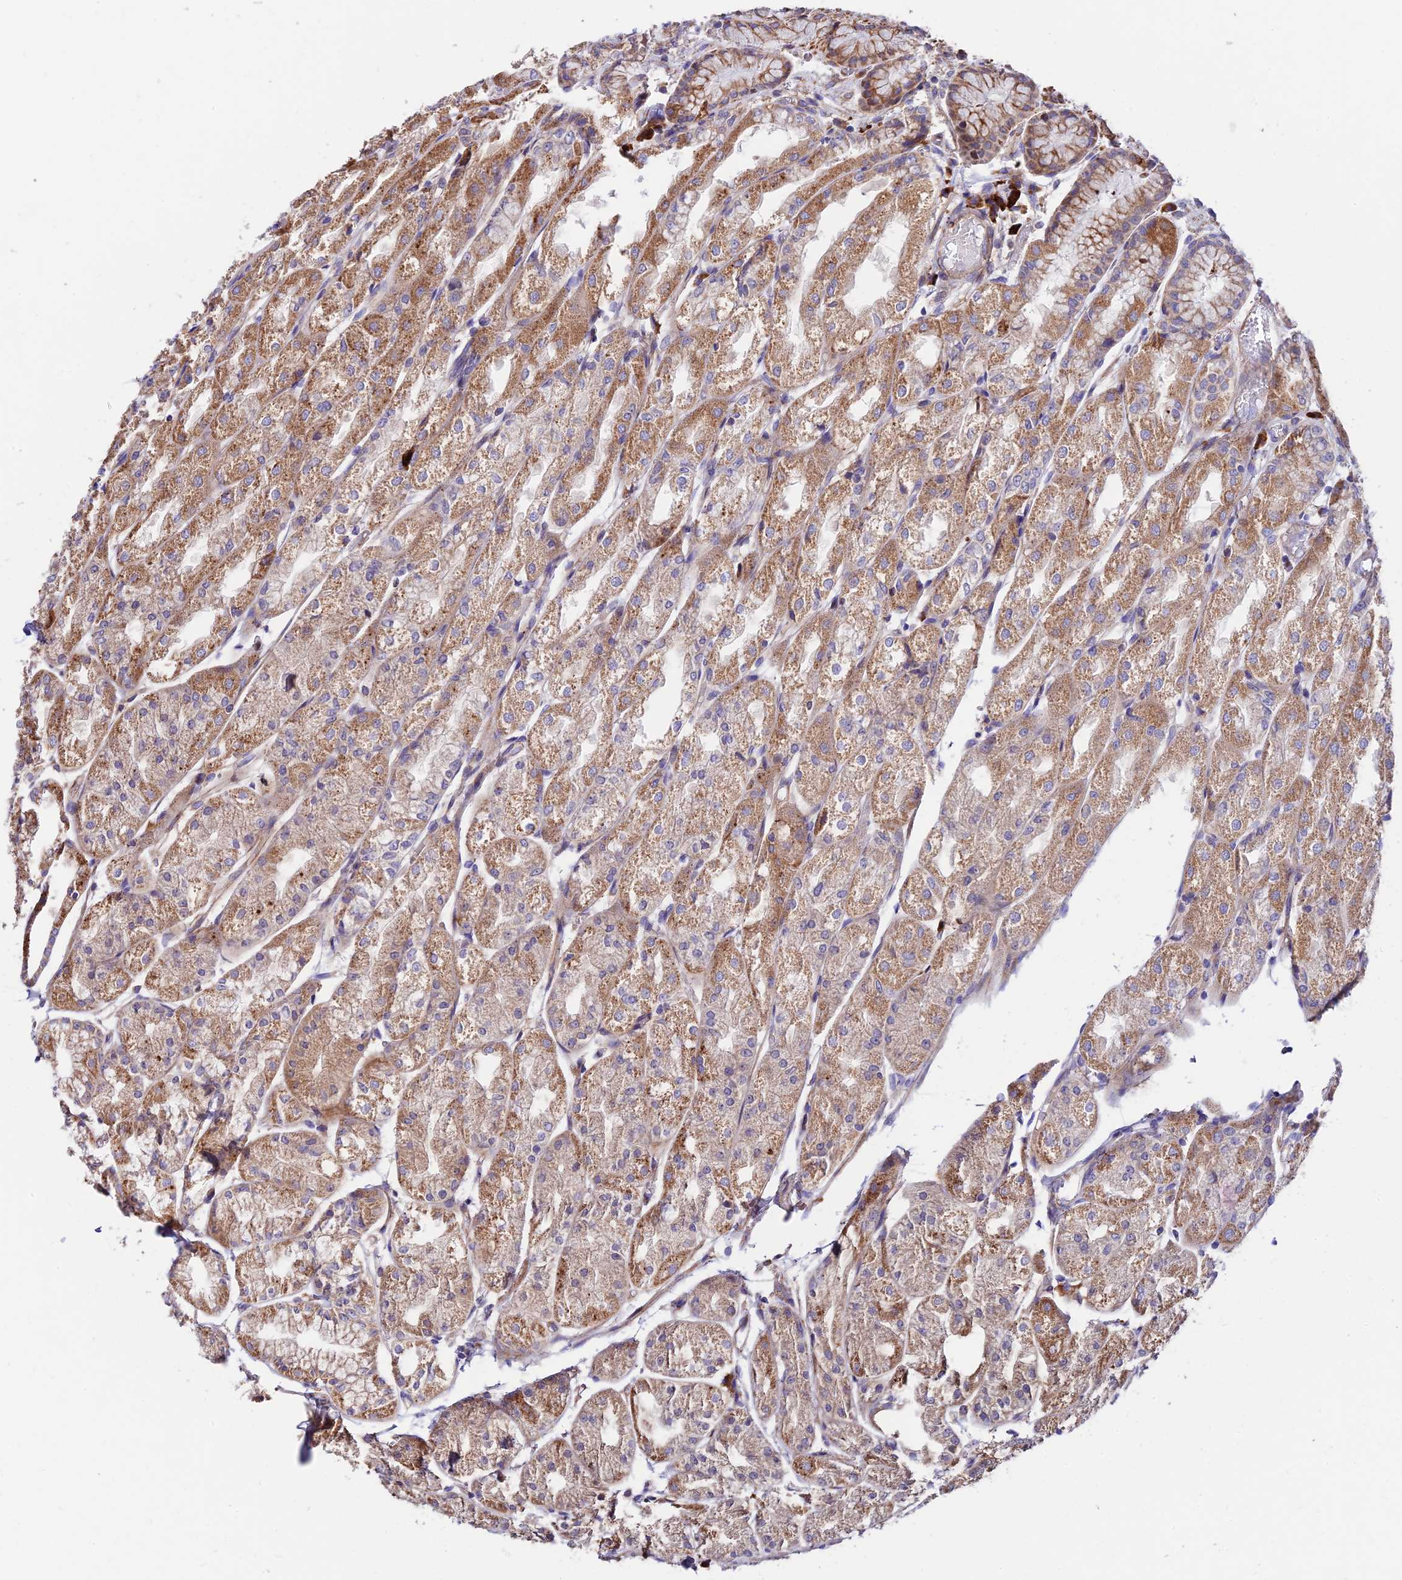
{"staining": {"intensity": "strong", "quantity": "25%-75%", "location": "cytoplasmic/membranous"}, "tissue": "stomach", "cell_type": "Glandular cells", "image_type": "normal", "snomed": [{"axis": "morphology", "description": "Normal tissue, NOS"}, {"axis": "topography", "description": "Stomach, upper"}], "caption": "High-power microscopy captured an IHC image of unremarkable stomach, revealing strong cytoplasmic/membranous staining in approximately 25%-75% of glandular cells.", "gene": "VPS13C", "patient": {"sex": "male", "age": 72}}